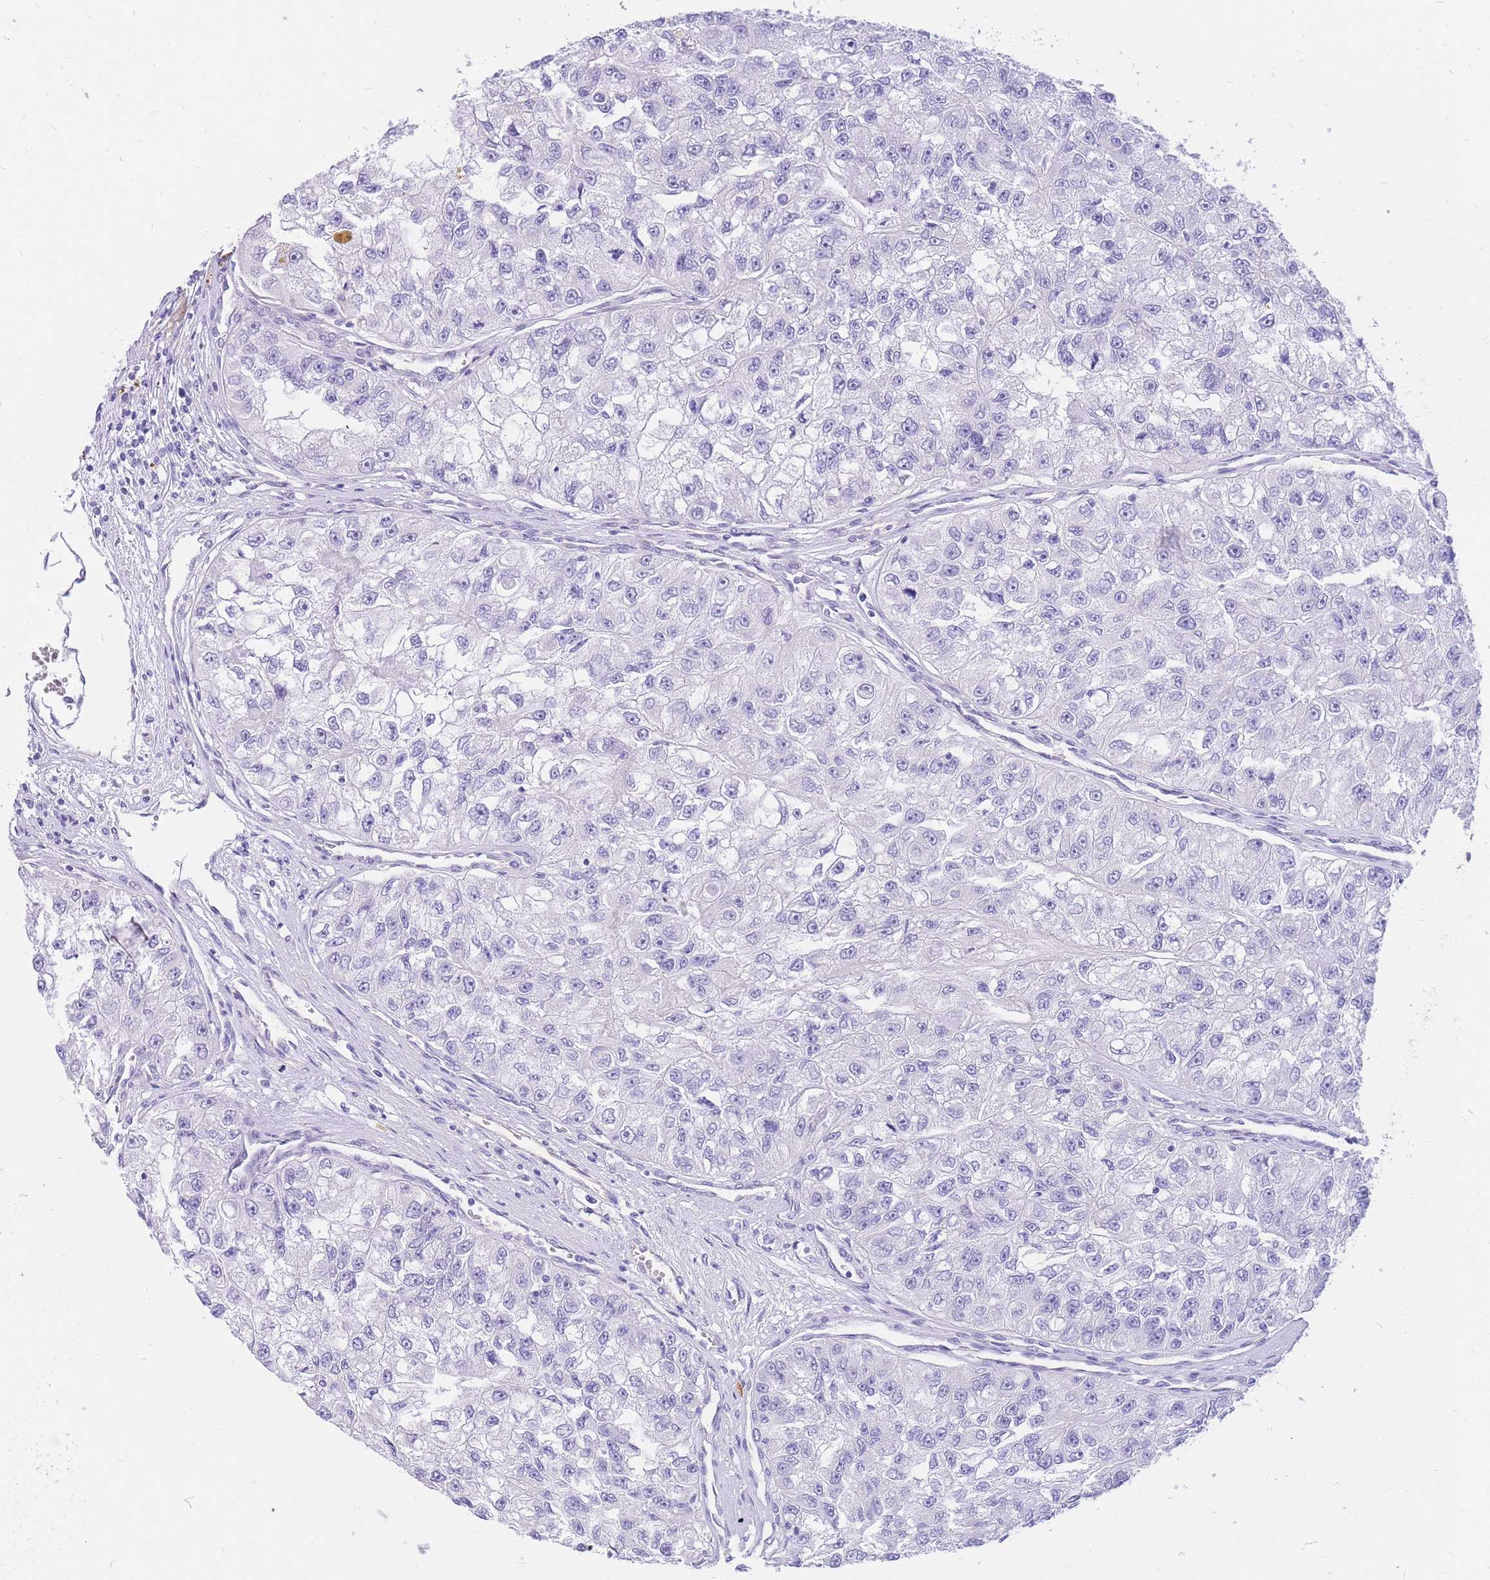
{"staining": {"intensity": "negative", "quantity": "none", "location": "none"}, "tissue": "renal cancer", "cell_type": "Tumor cells", "image_type": "cancer", "snomed": [{"axis": "morphology", "description": "Adenocarcinoma, NOS"}, {"axis": "topography", "description": "Kidney"}], "caption": "Tumor cells show no significant protein expression in renal cancer.", "gene": "SRSF12", "patient": {"sex": "male", "age": 63}}